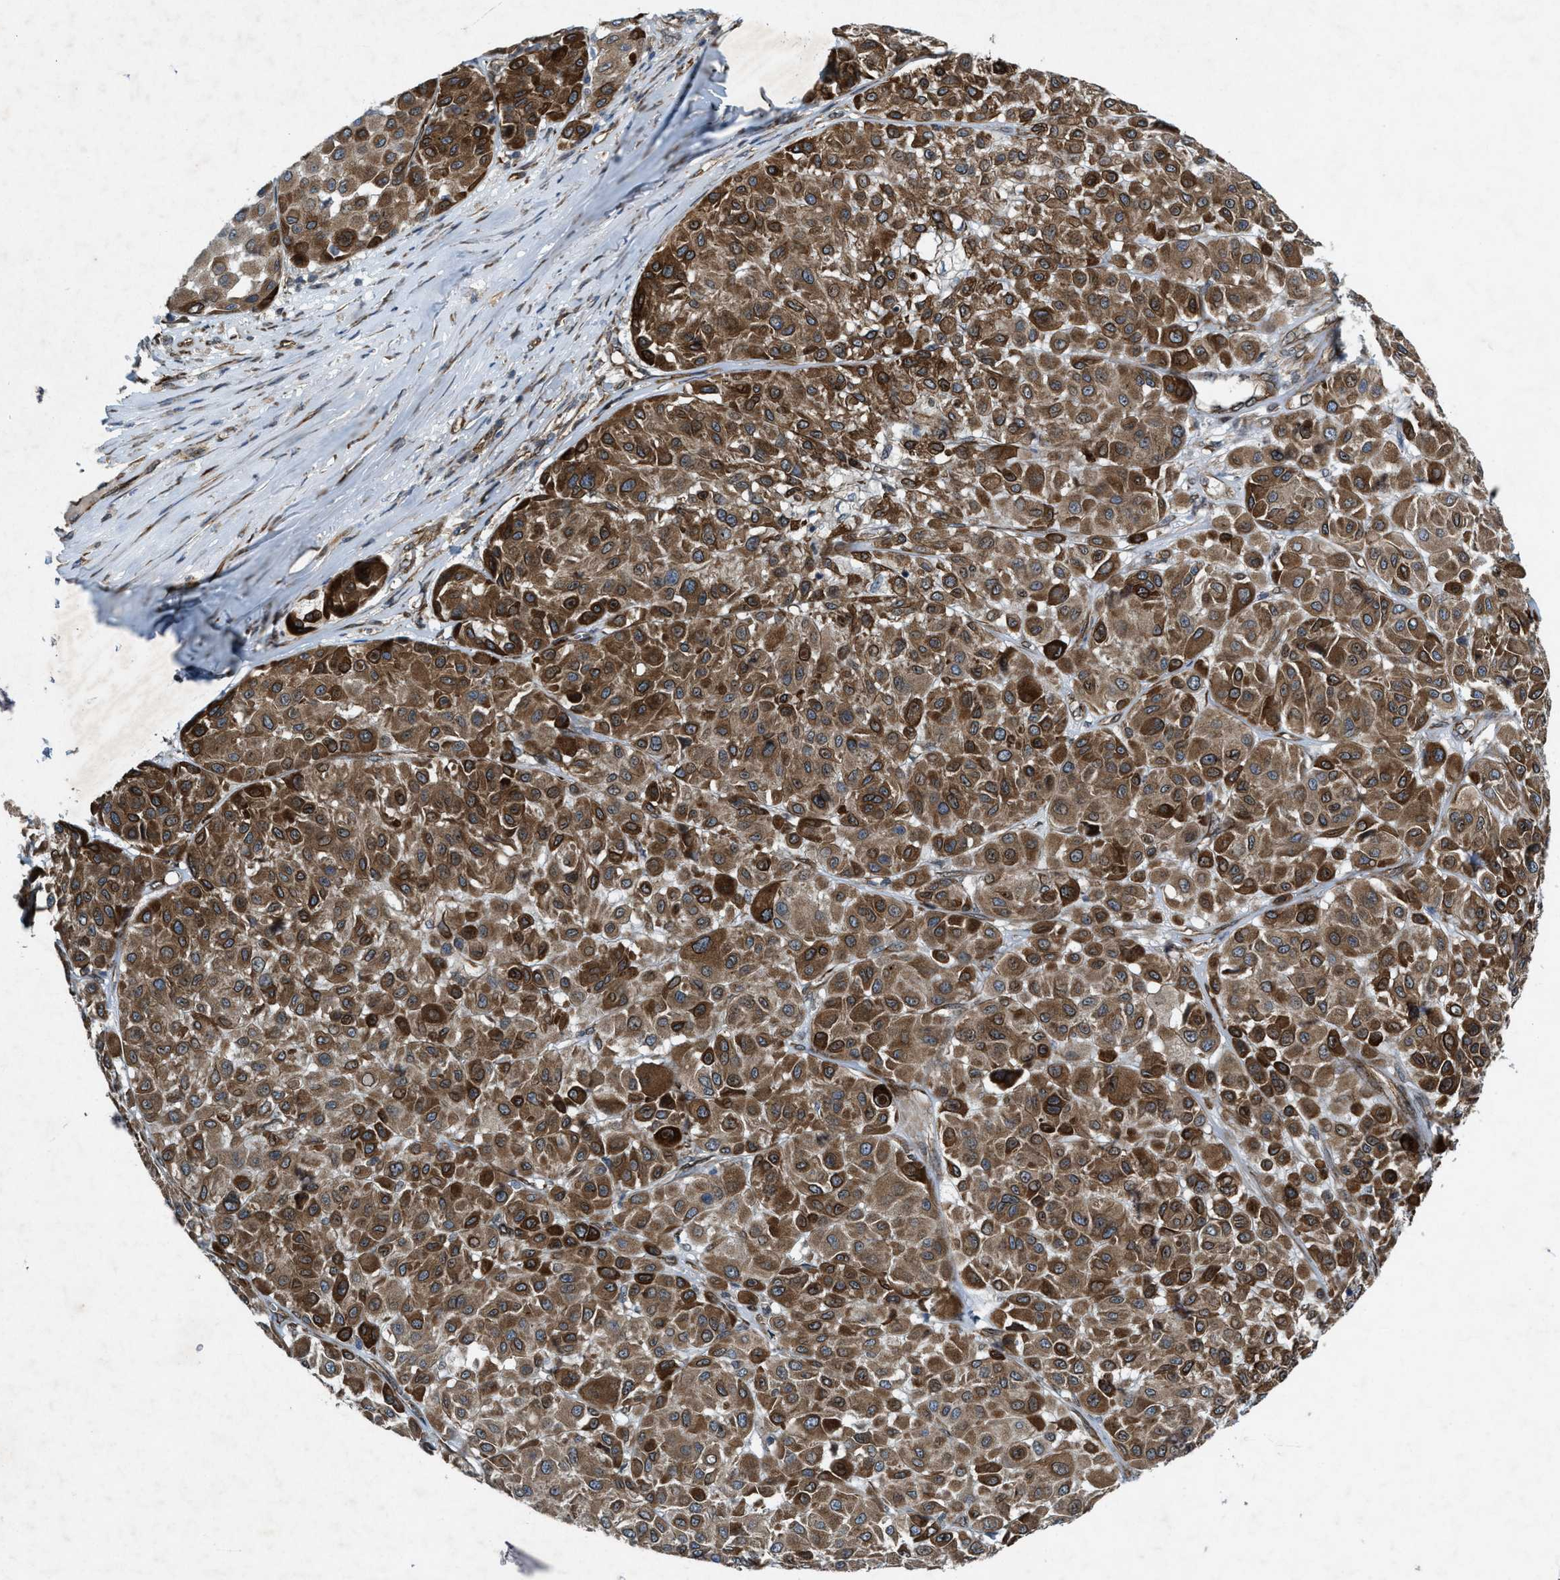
{"staining": {"intensity": "strong", "quantity": ">75%", "location": "cytoplasmic/membranous"}, "tissue": "melanoma", "cell_type": "Tumor cells", "image_type": "cancer", "snomed": [{"axis": "morphology", "description": "Malignant melanoma, Metastatic site"}, {"axis": "topography", "description": "Soft tissue"}], "caption": "High-magnification brightfield microscopy of melanoma stained with DAB (brown) and counterstained with hematoxylin (blue). tumor cells exhibit strong cytoplasmic/membranous positivity is present in about>75% of cells. Using DAB (3,3'-diaminobenzidine) (brown) and hematoxylin (blue) stains, captured at high magnification using brightfield microscopy.", "gene": "URGCP", "patient": {"sex": "male", "age": 41}}